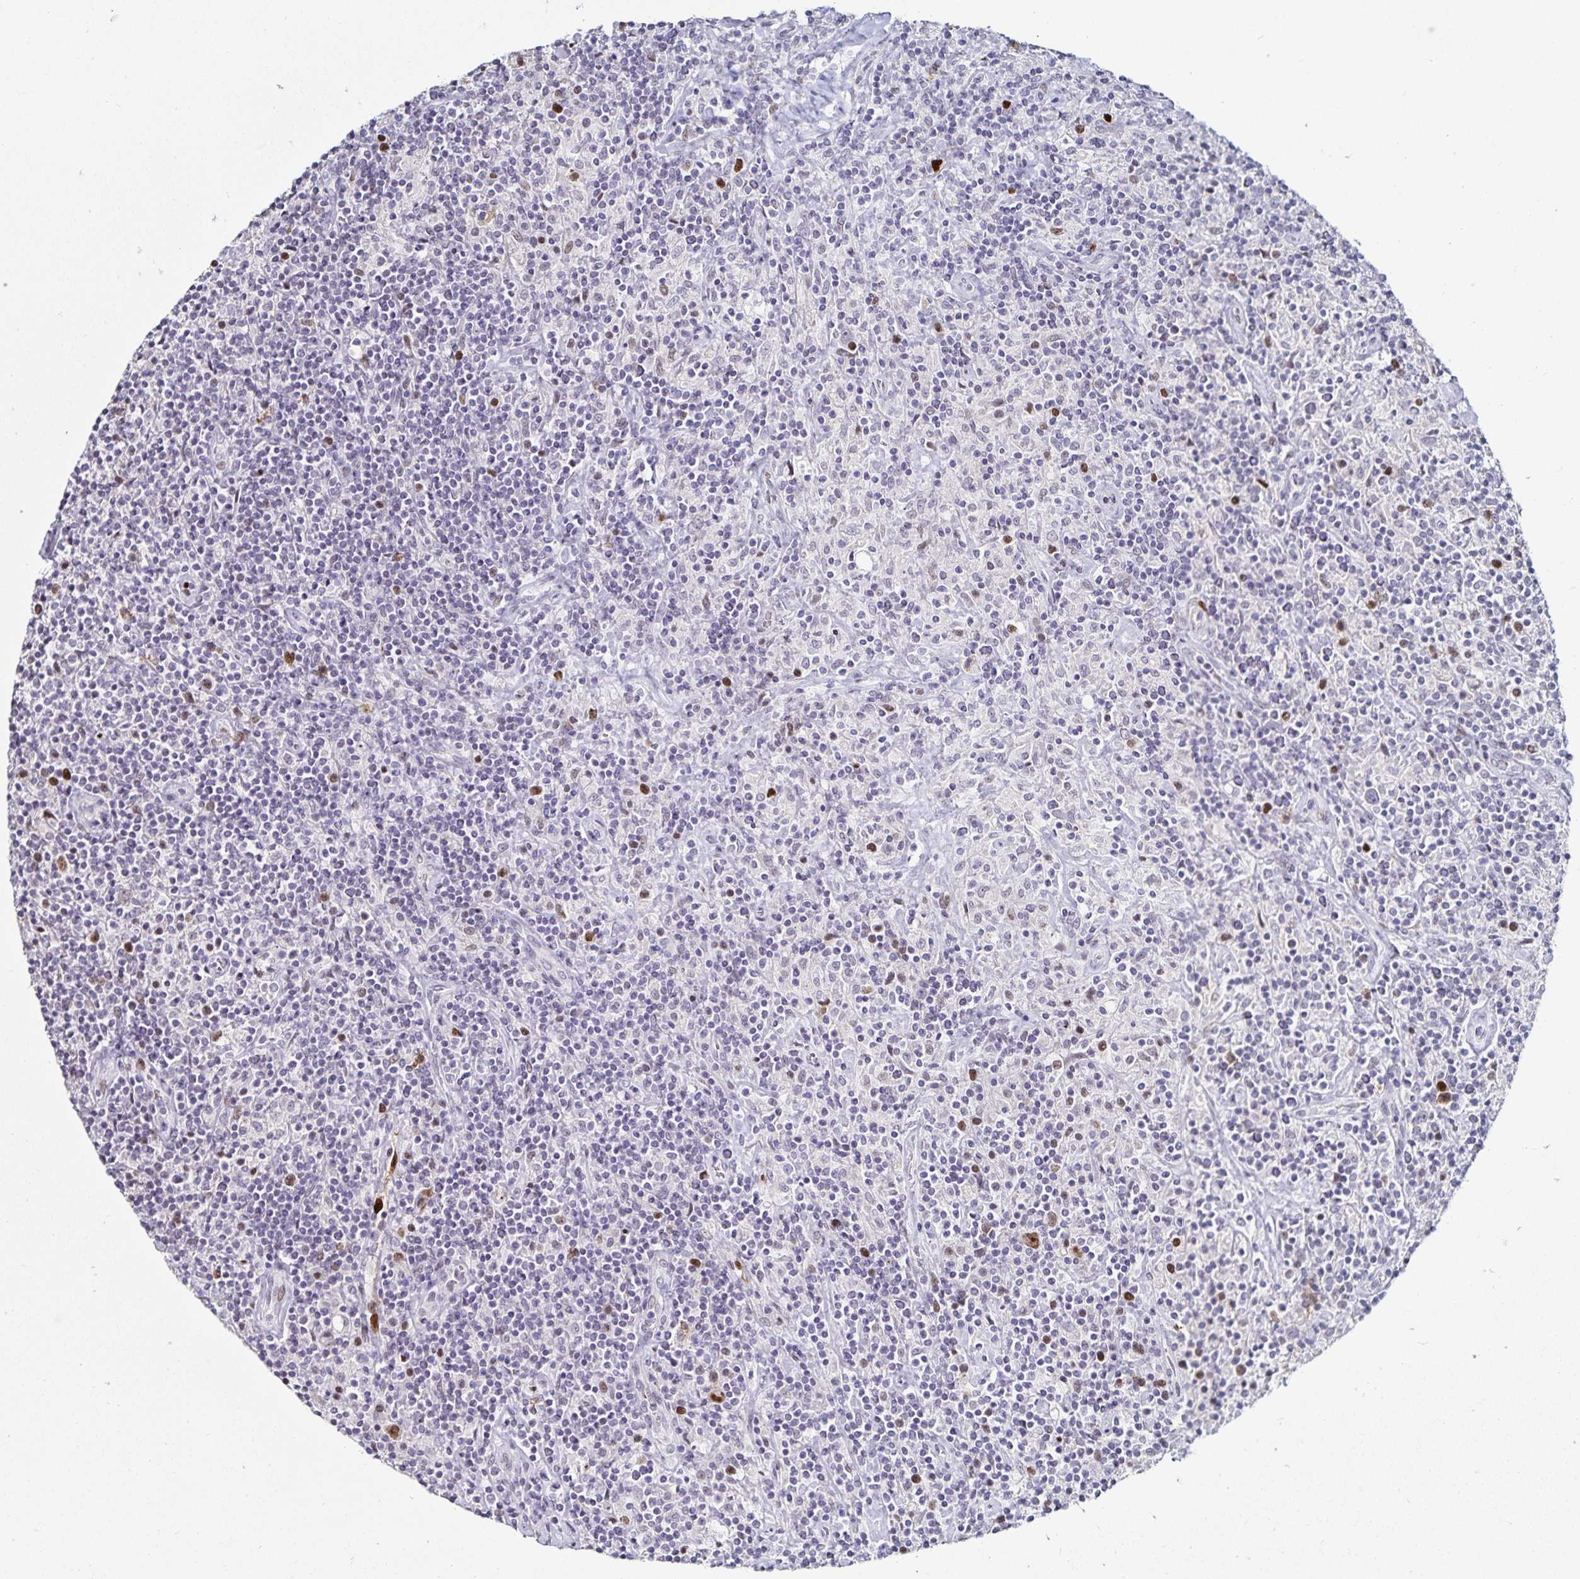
{"staining": {"intensity": "negative", "quantity": "none", "location": "none"}, "tissue": "lymphoma", "cell_type": "Tumor cells", "image_type": "cancer", "snomed": [{"axis": "morphology", "description": "Hodgkin's disease, NOS"}, {"axis": "topography", "description": "Lymph node"}], "caption": "A photomicrograph of Hodgkin's disease stained for a protein displays no brown staining in tumor cells. (Brightfield microscopy of DAB (3,3'-diaminobenzidine) immunohistochemistry (IHC) at high magnification).", "gene": "ANLN", "patient": {"sex": "male", "age": 70}}